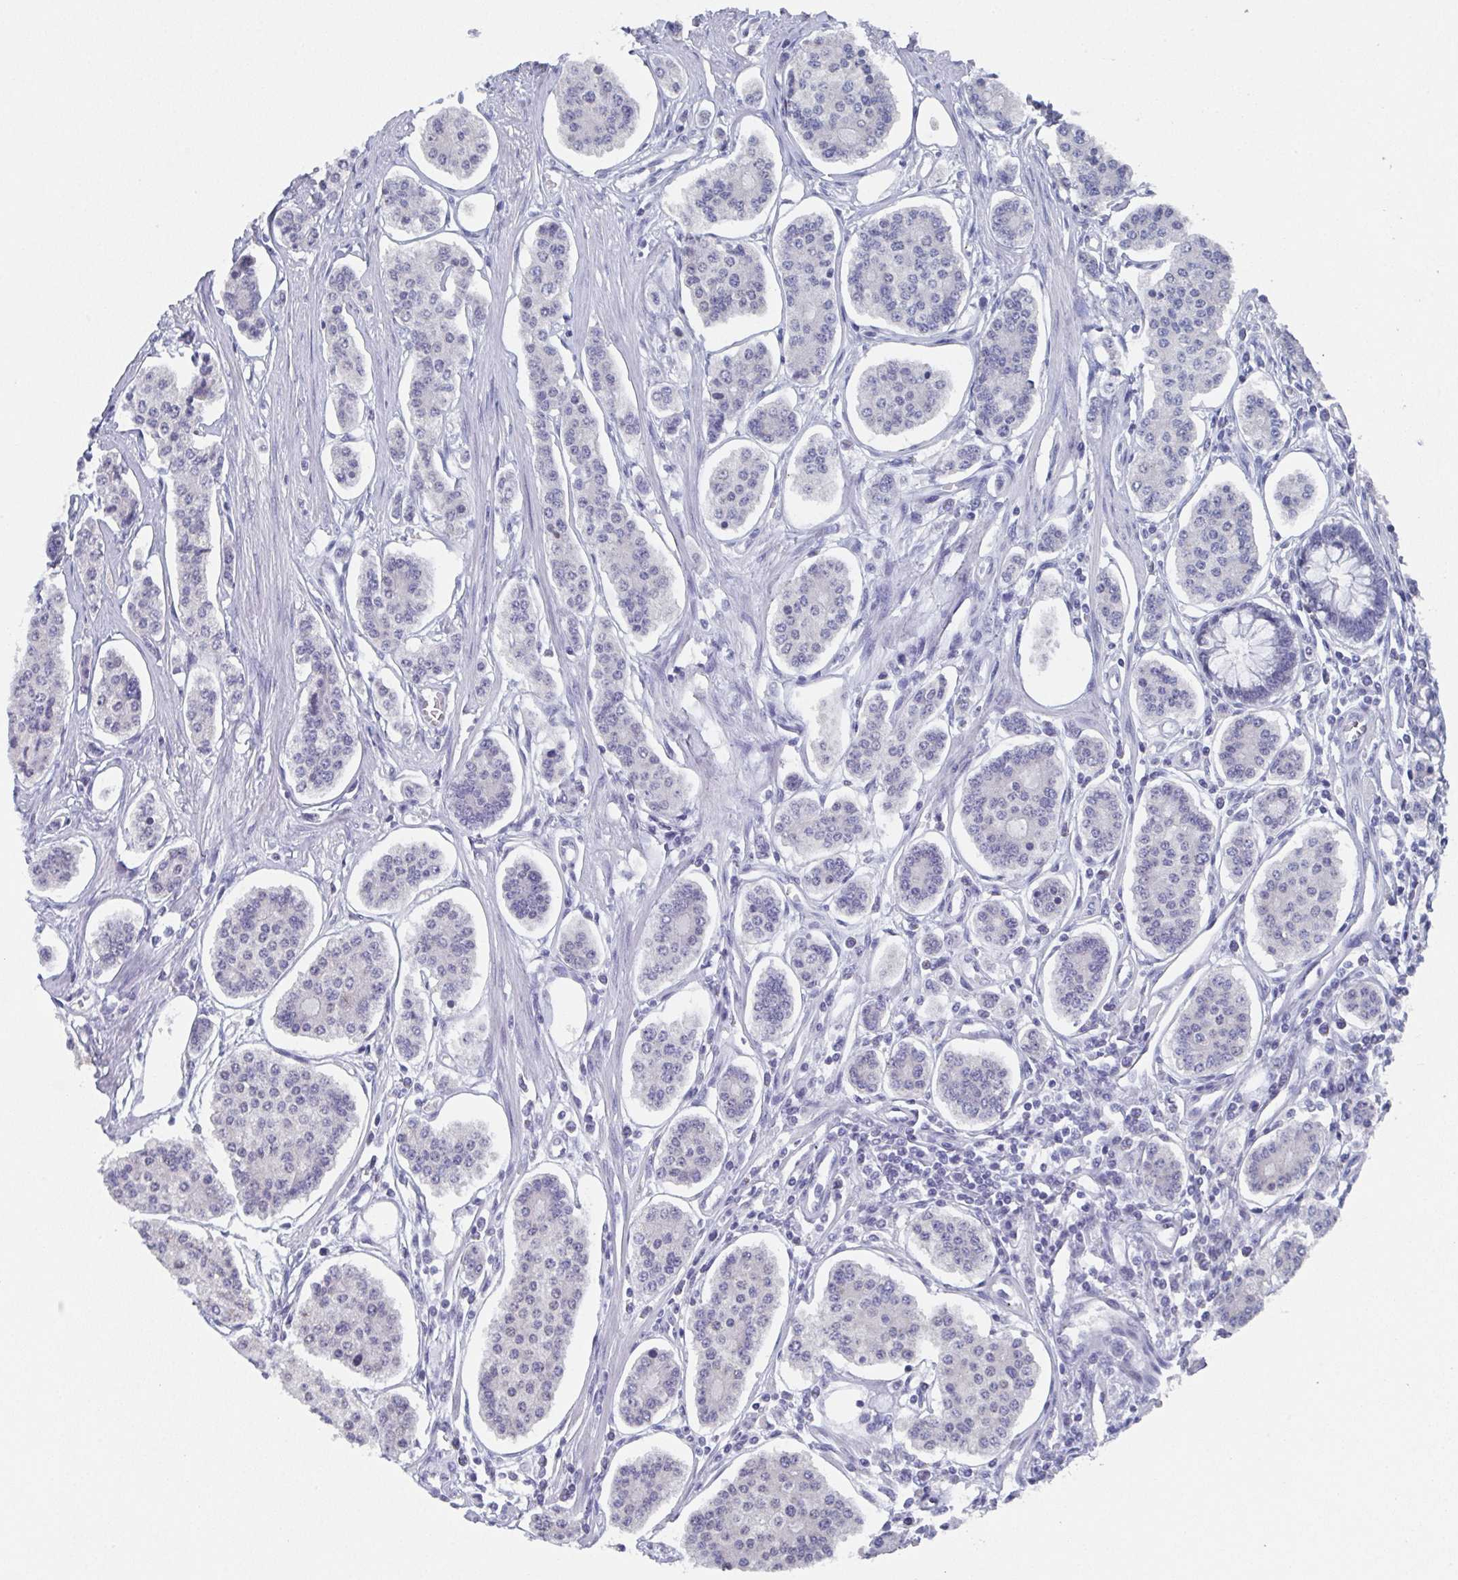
{"staining": {"intensity": "negative", "quantity": "none", "location": "none"}, "tissue": "carcinoid", "cell_type": "Tumor cells", "image_type": "cancer", "snomed": [{"axis": "morphology", "description": "Carcinoid, malignant, NOS"}, {"axis": "topography", "description": "Small intestine"}], "caption": "Human malignant carcinoid stained for a protein using IHC reveals no staining in tumor cells.", "gene": "DYDC2", "patient": {"sex": "female", "age": 65}}